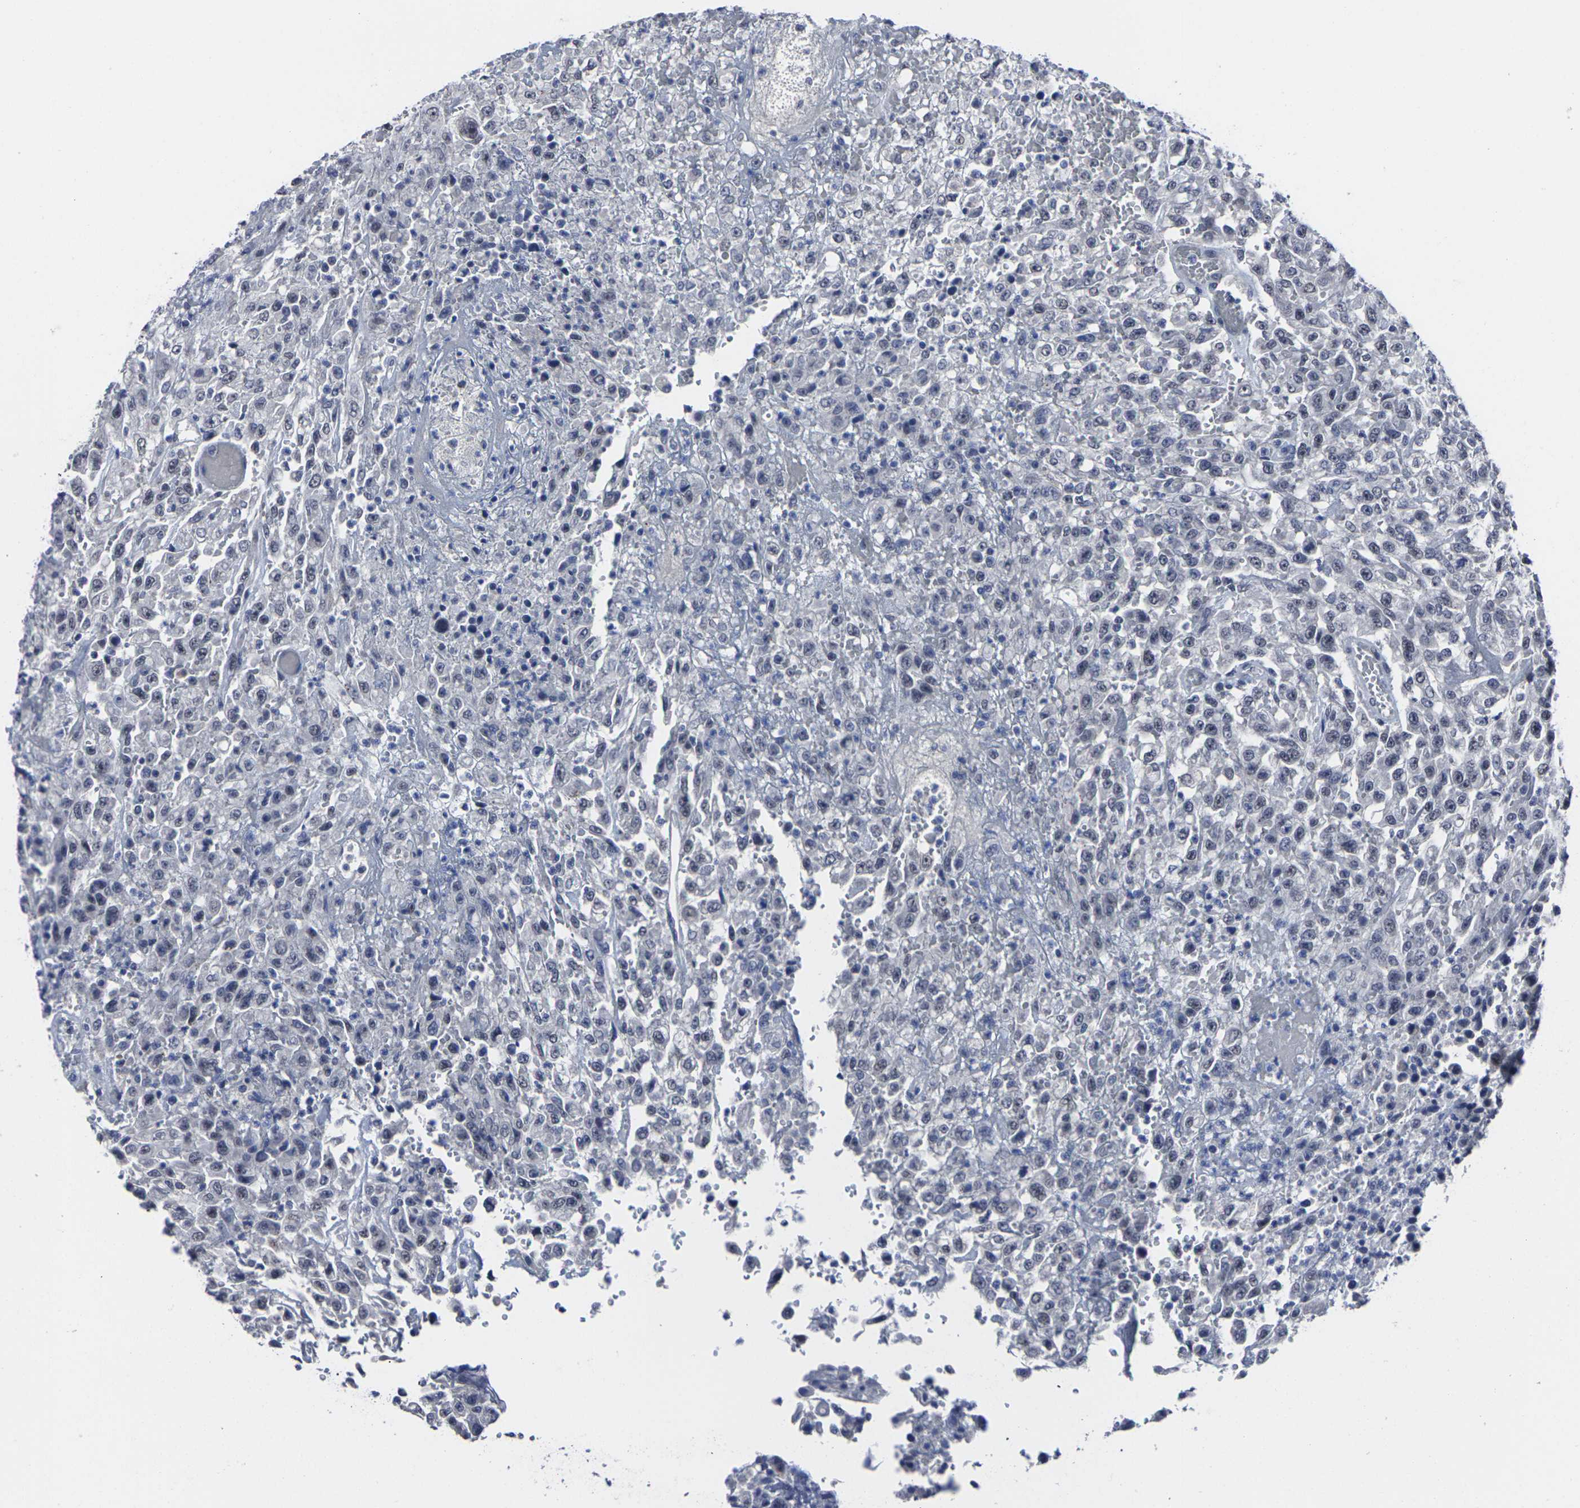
{"staining": {"intensity": "negative", "quantity": "none", "location": "none"}, "tissue": "urothelial cancer", "cell_type": "Tumor cells", "image_type": "cancer", "snomed": [{"axis": "morphology", "description": "Urothelial carcinoma, High grade"}, {"axis": "topography", "description": "Urinary bladder"}], "caption": "This is an immunohistochemistry photomicrograph of human urothelial cancer. There is no expression in tumor cells.", "gene": "MSANTD4", "patient": {"sex": "male", "age": 46}}